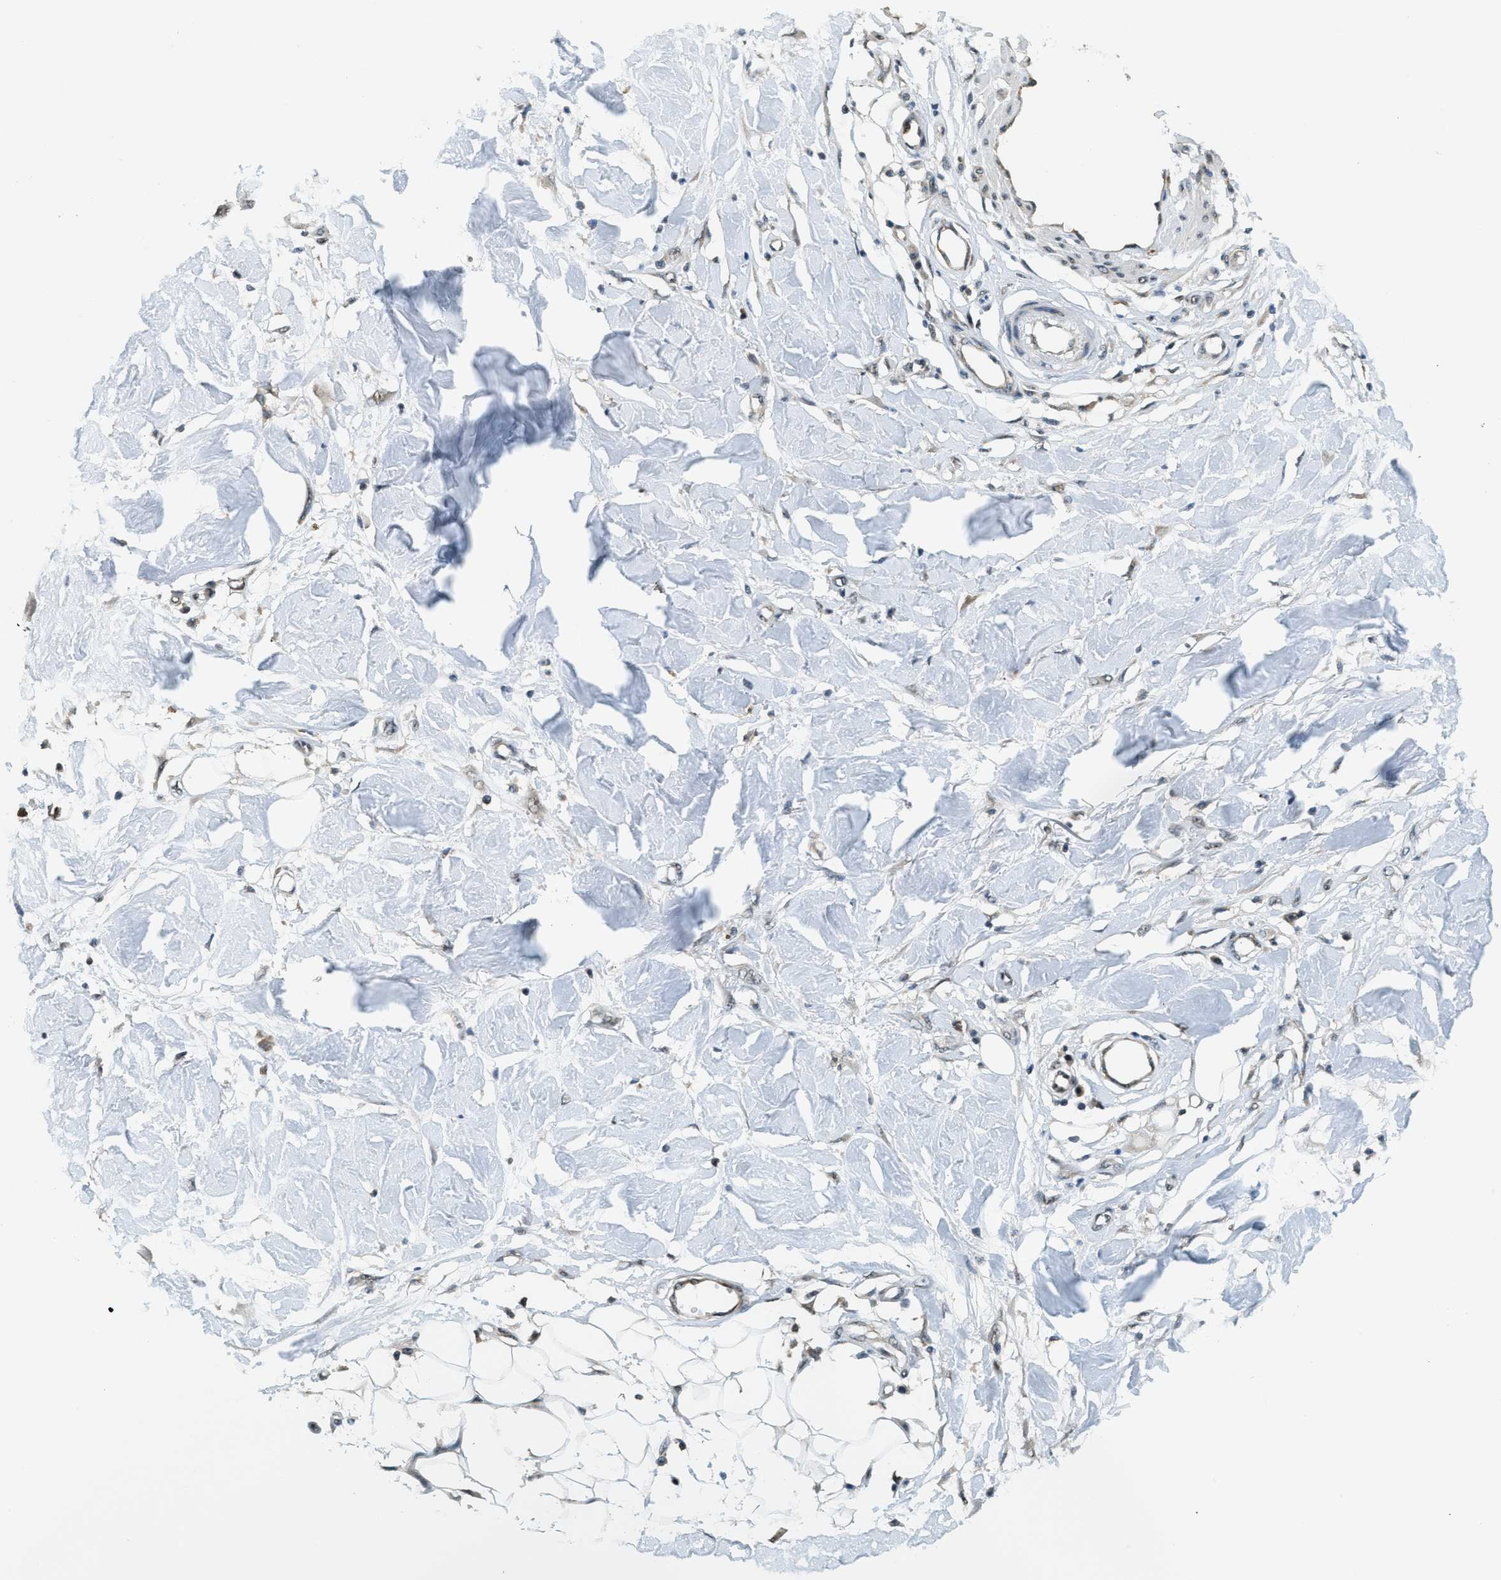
{"staining": {"intensity": "negative", "quantity": "none", "location": "none"}, "tissue": "adipose tissue", "cell_type": "Adipocytes", "image_type": "normal", "snomed": [{"axis": "morphology", "description": "Normal tissue, NOS"}, {"axis": "morphology", "description": "Squamous cell carcinoma, NOS"}, {"axis": "topography", "description": "Skin"}, {"axis": "topography", "description": "Peripheral nerve tissue"}], "caption": "The photomicrograph reveals no staining of adipocytes in unremarkable adipose tissue. (Brightfield microscopy of DAB (3,3'-diaminobenzidine) immunohistochemistry at high magnification).", "gene": "RAB11FIP1", "patient": {"sex": "male", "age": 83}}